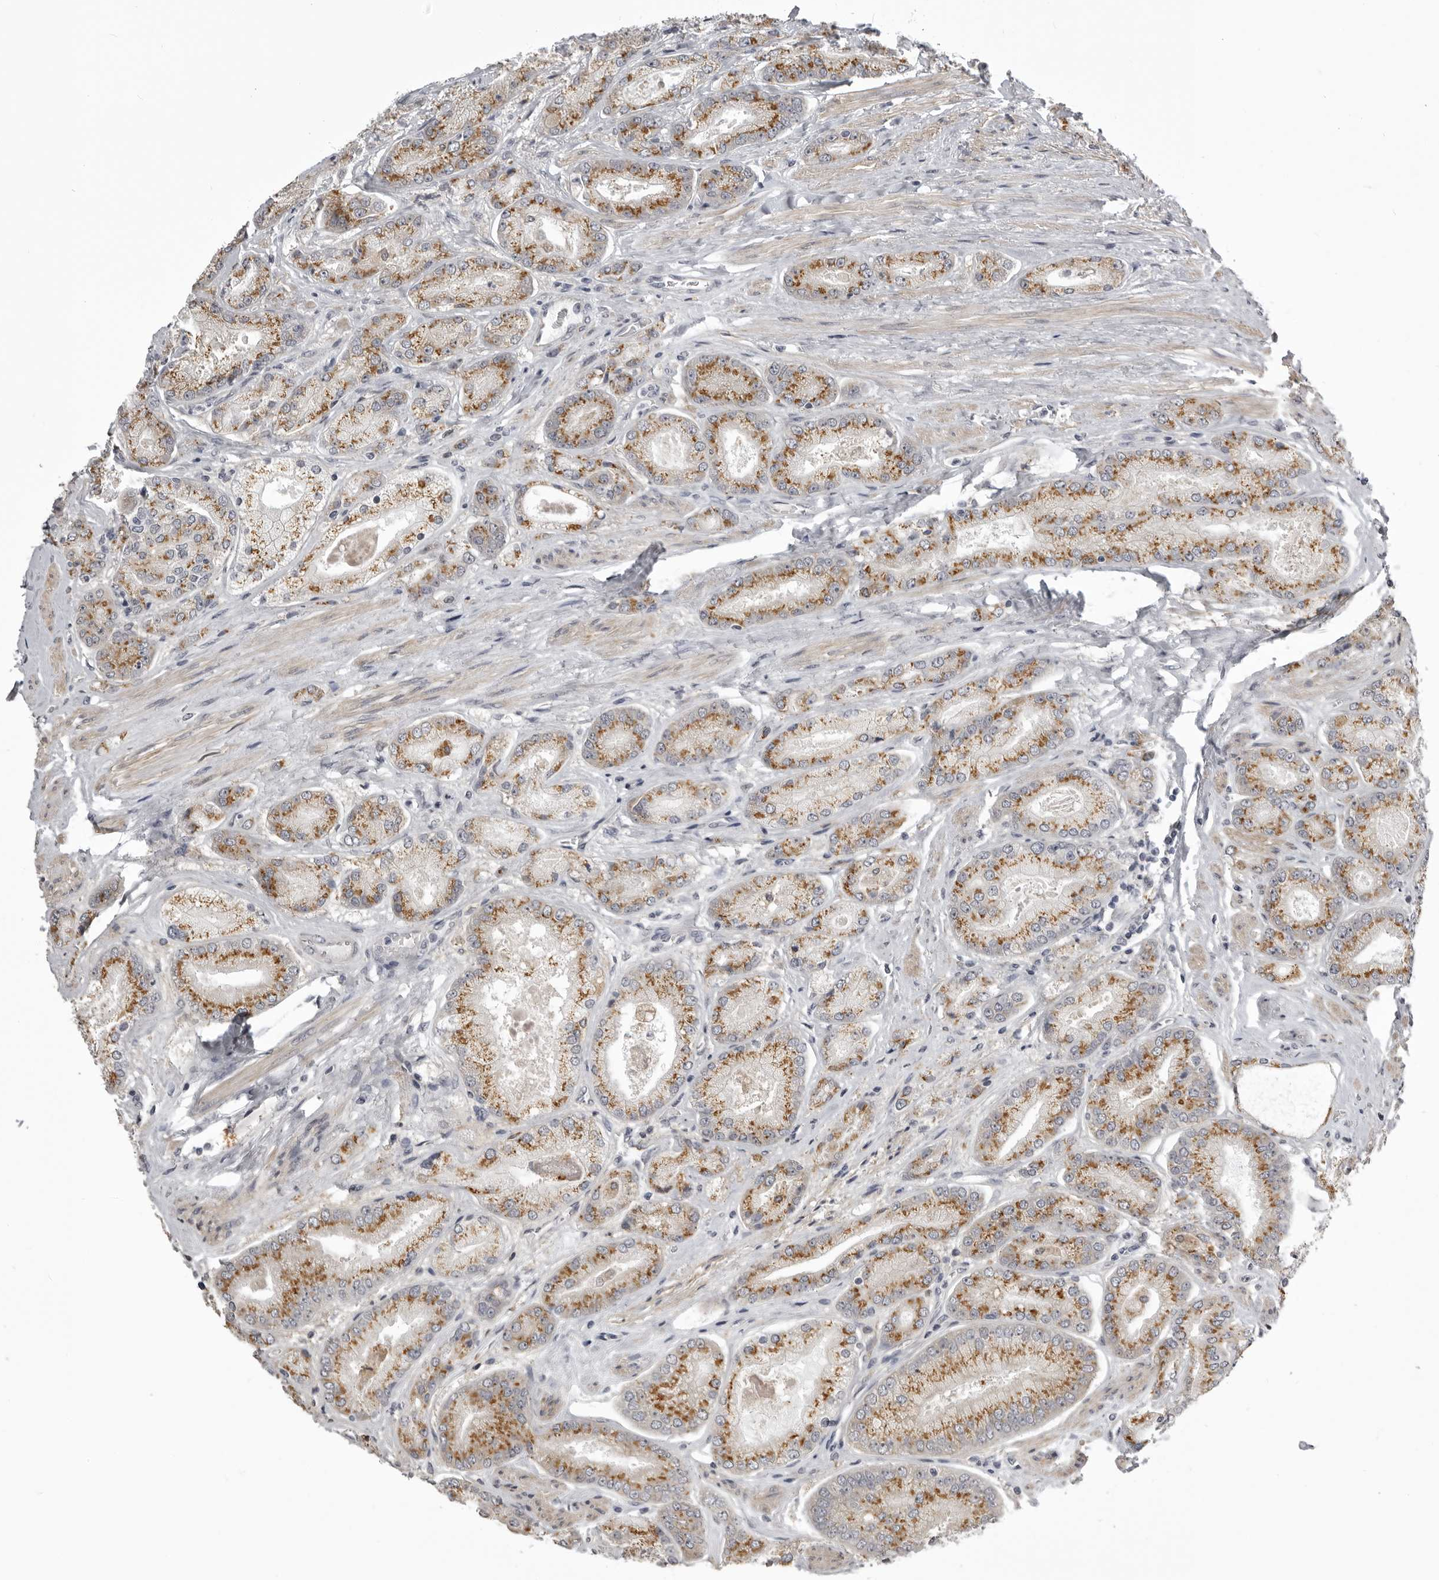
{"staining": {"intensity": "moderate", "quantity": ">75%", "location": "cytoplasmic/membranous"}, "tissue": "prostate cancer", "cell_type": "Tumor cells", "image_type": "cancer", "snomed": [{"axis": "morphology", "description": "Adenocarcinoma, High grade"}, {"axis": "topography", "description": "Prostate"}], "caption": "There is medium levels of moderate cytoplasmic/membranous expression in tumor cells of prostate cancer, as demonstrated by immunohistochemical staining (brown color).", "gene": "NCEH1", "patient": {"sex": "male", "age": 58}}